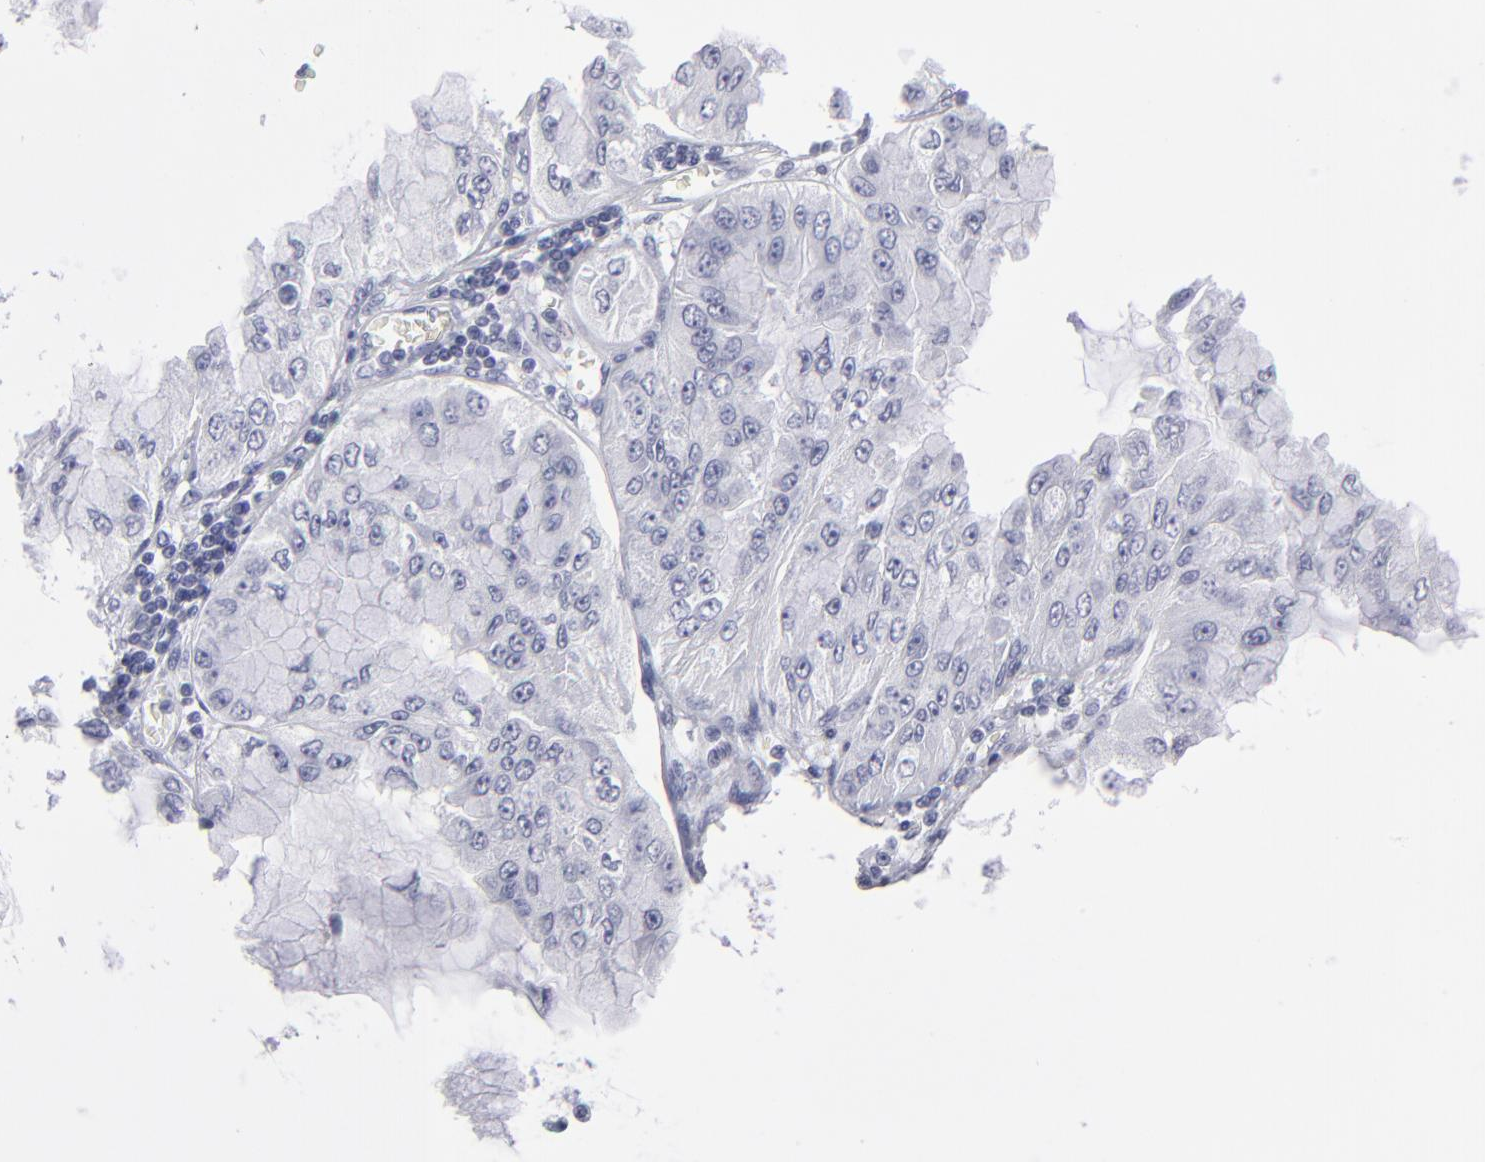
{"staining": {"intensity": "negative", "quantity": "none", "location": "none"}, "tissue": "liver cancer", "cell_type": "Tumor cells", "image_type": "cancer", "snomed": [{"axis": "morphology", "description": "Cholangiocarcinoma"}, {"axis": "topography", "description": "Liver"}], "caption": "Immunohistochemistry micrograph of human liver cholangiocarcinoma stained for a protein (brown), which shows no positivity in tumor cells.", "gene": "CADM3", "patient": {"sex": "female", "age": 79}}